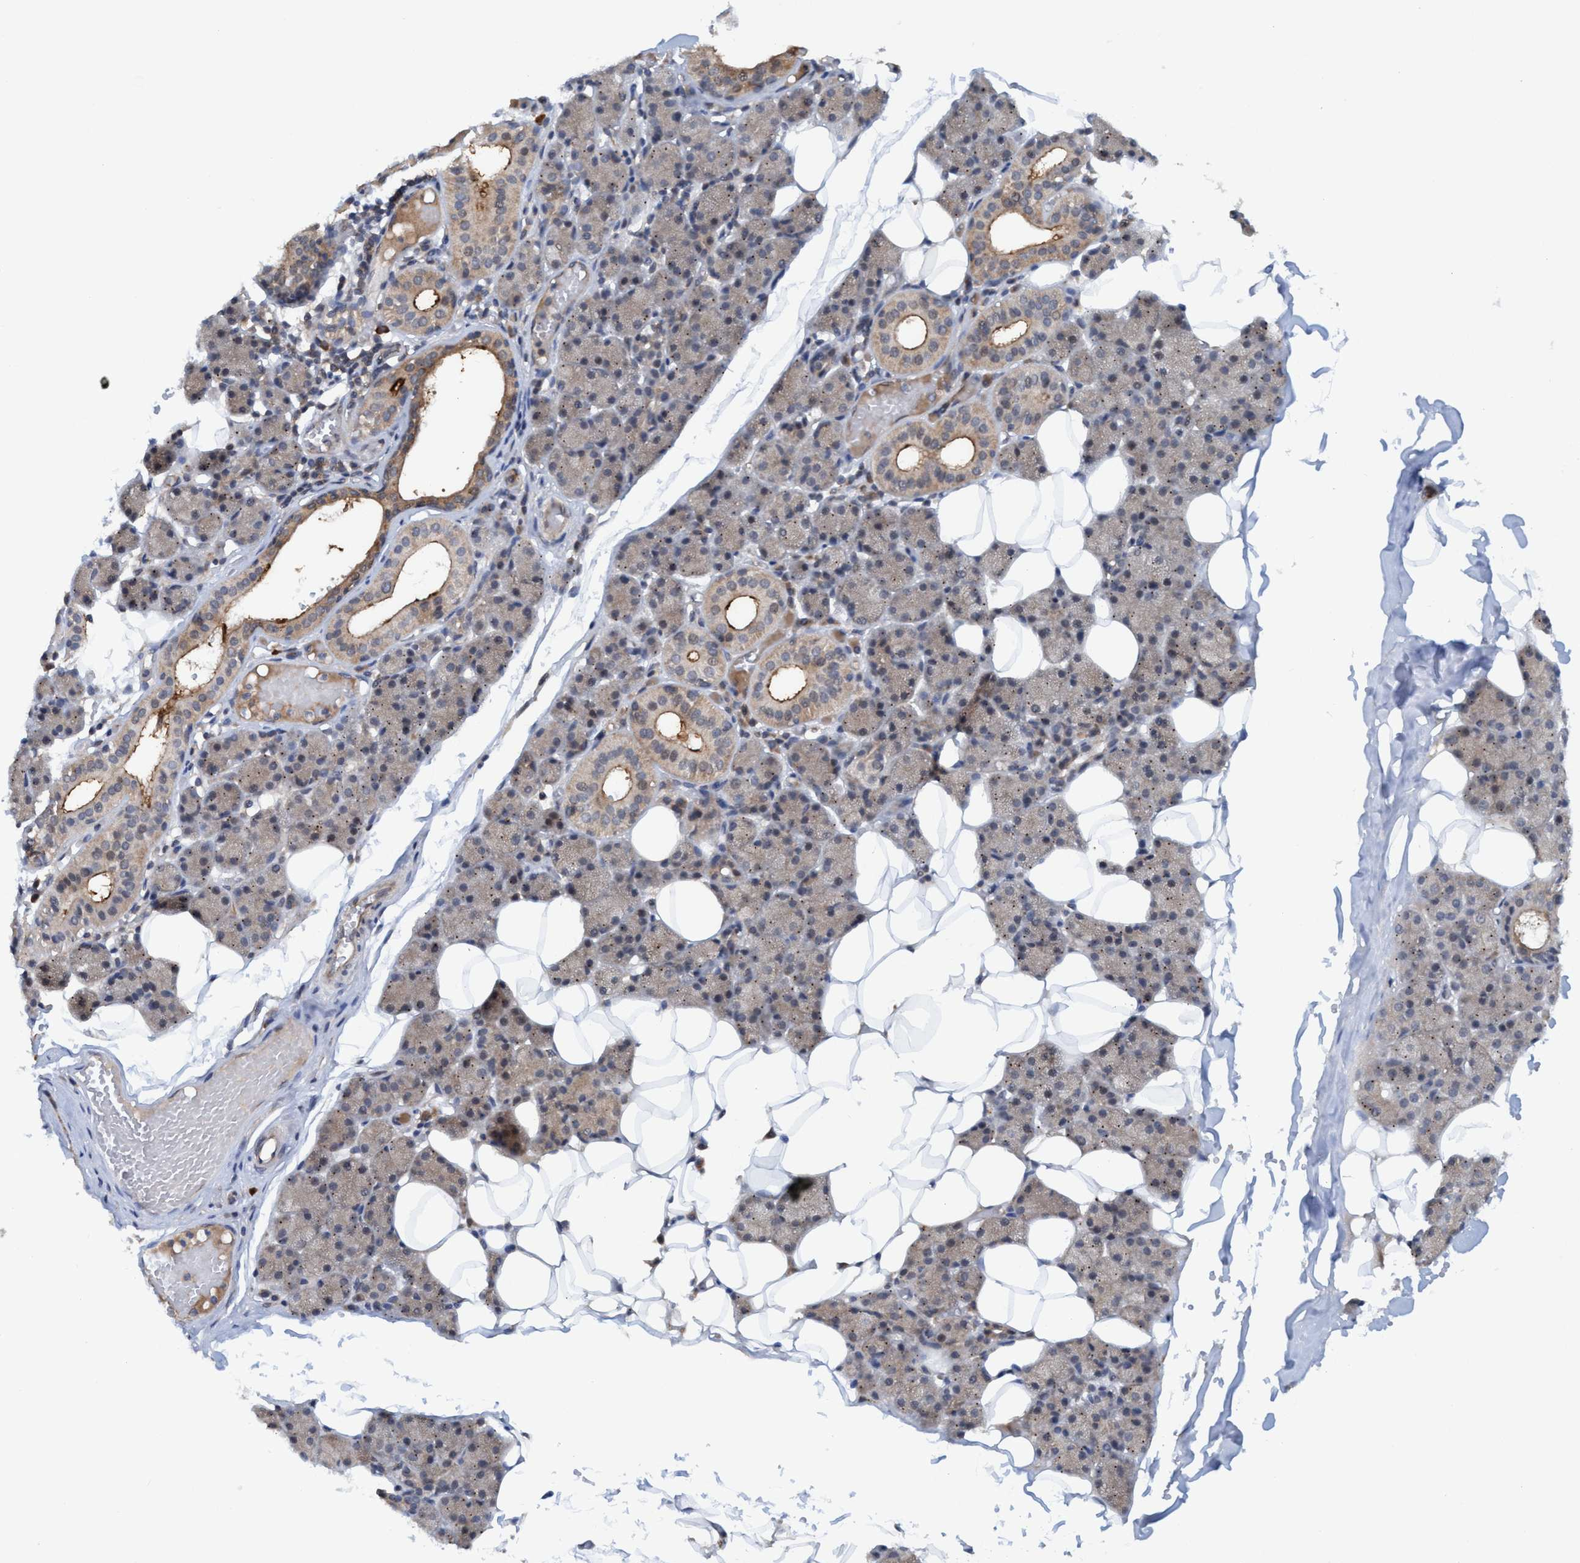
{"staining": {"intensity": "weak", "quantity": "<25%", "location": "cytoplasmic/membranous"}, "tissue": "salivary gland", "cell_type": "Glandular cells", "image_type": "normal", "snomed": [{"axis": "morphology", "description": "Normal tissue, NOS"}, {"axis": "topography", "description": "Salivary gland"}], "caption": "Immunohistochemical staining of normal human salivary gland demonstrates no significant positivity in glandular cells.", "gene": "TRIM65", "patient": {"sex": "female", "age": 33}}